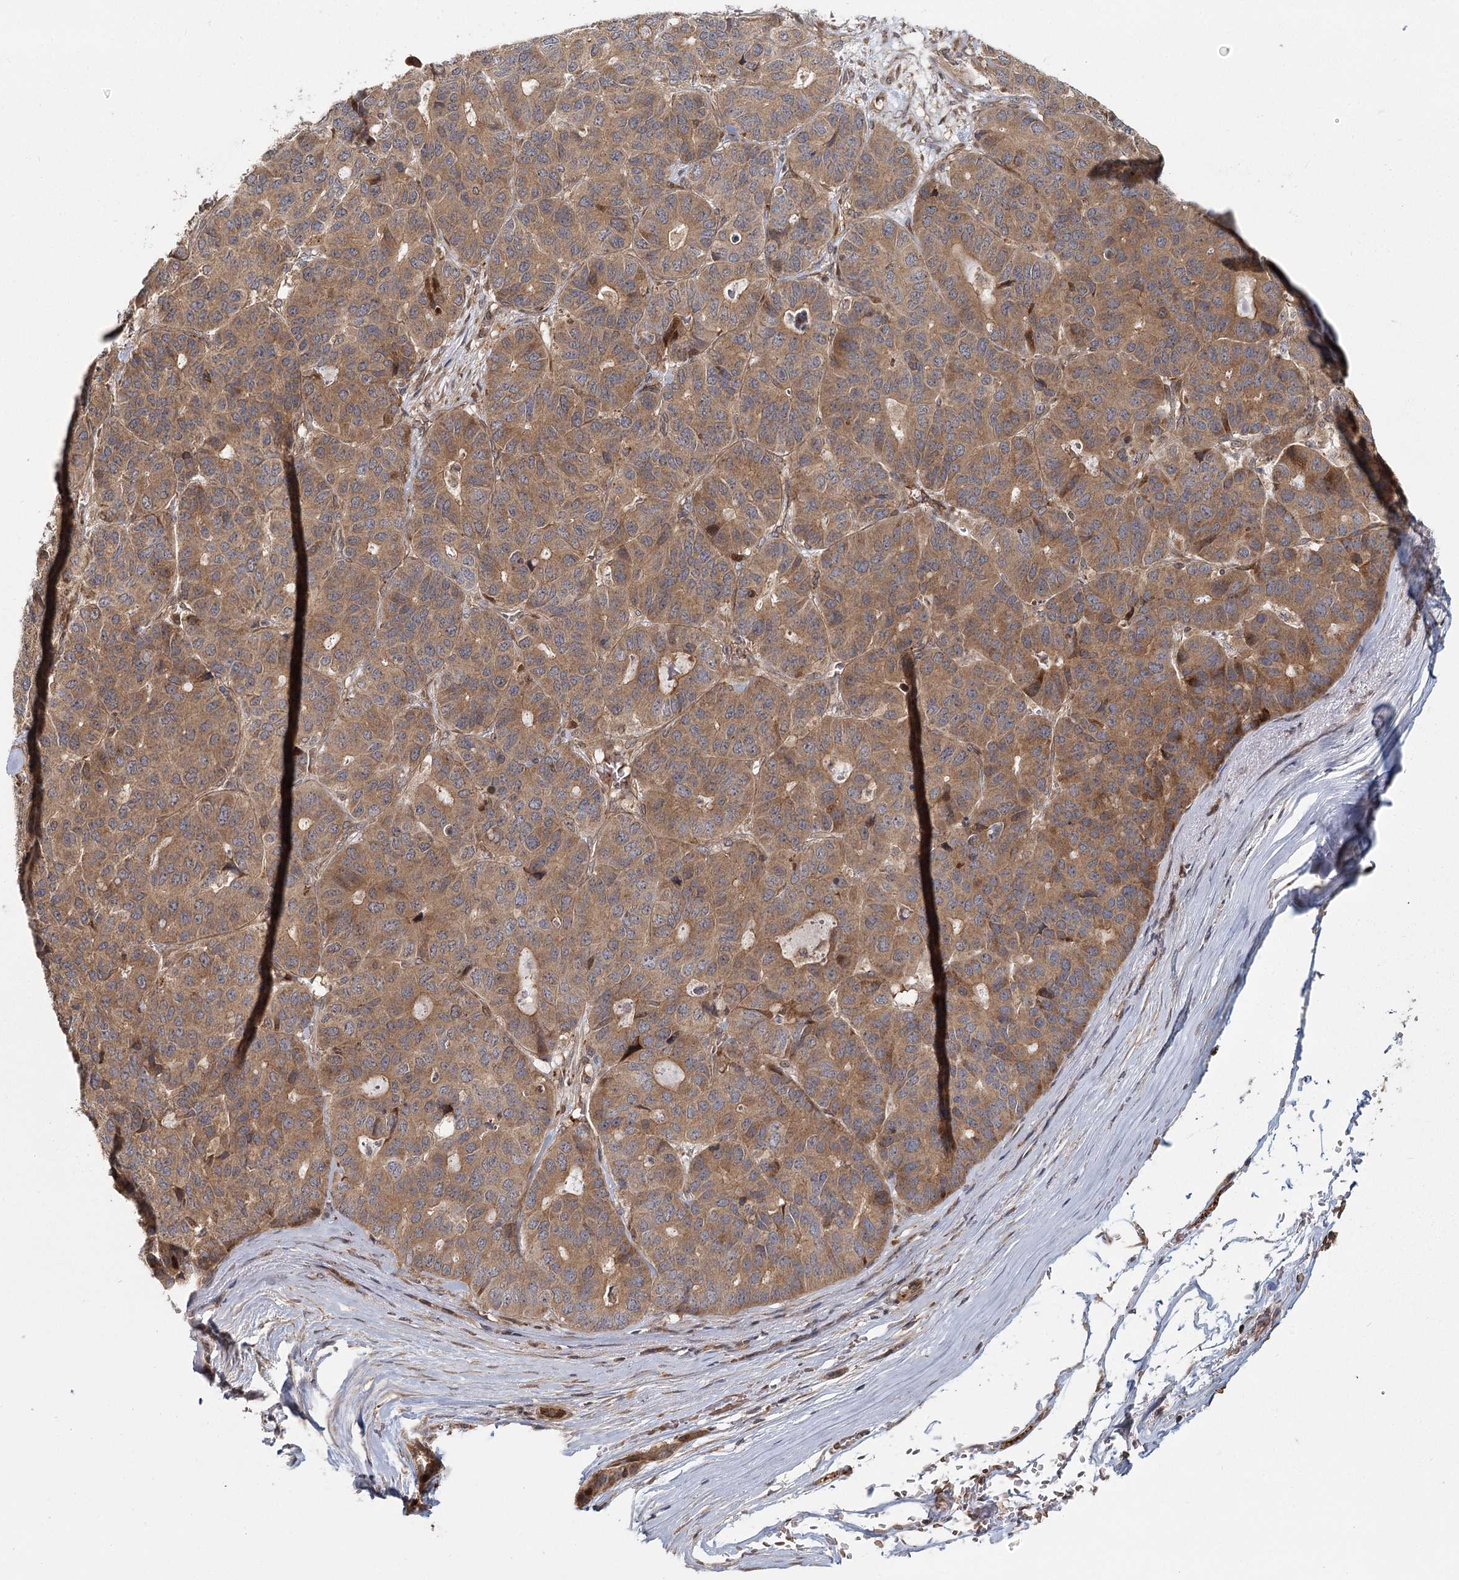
{"staining": {"intensity": "moderate", "quantity": ">75%", "location": "cytoplasmic/membranous"}, "tissue": "pancreatic cancer", "cell_type": "Tumor cells", "image_type": "cancer", "snomed": [{"axis": "morphology", "description": "Adenocarcinoma, NOS"}, {"axis": "topography", "description": "Pancreas"}], "caption": "A medium amount of moderate cytoplasmic/membranous expression is seen in approximately >75% of tumor cells in pancreatic adenocarcinoma tissue.", "gene": "RAPGEF6", "patient": {"sex": "male", "age": 50}}